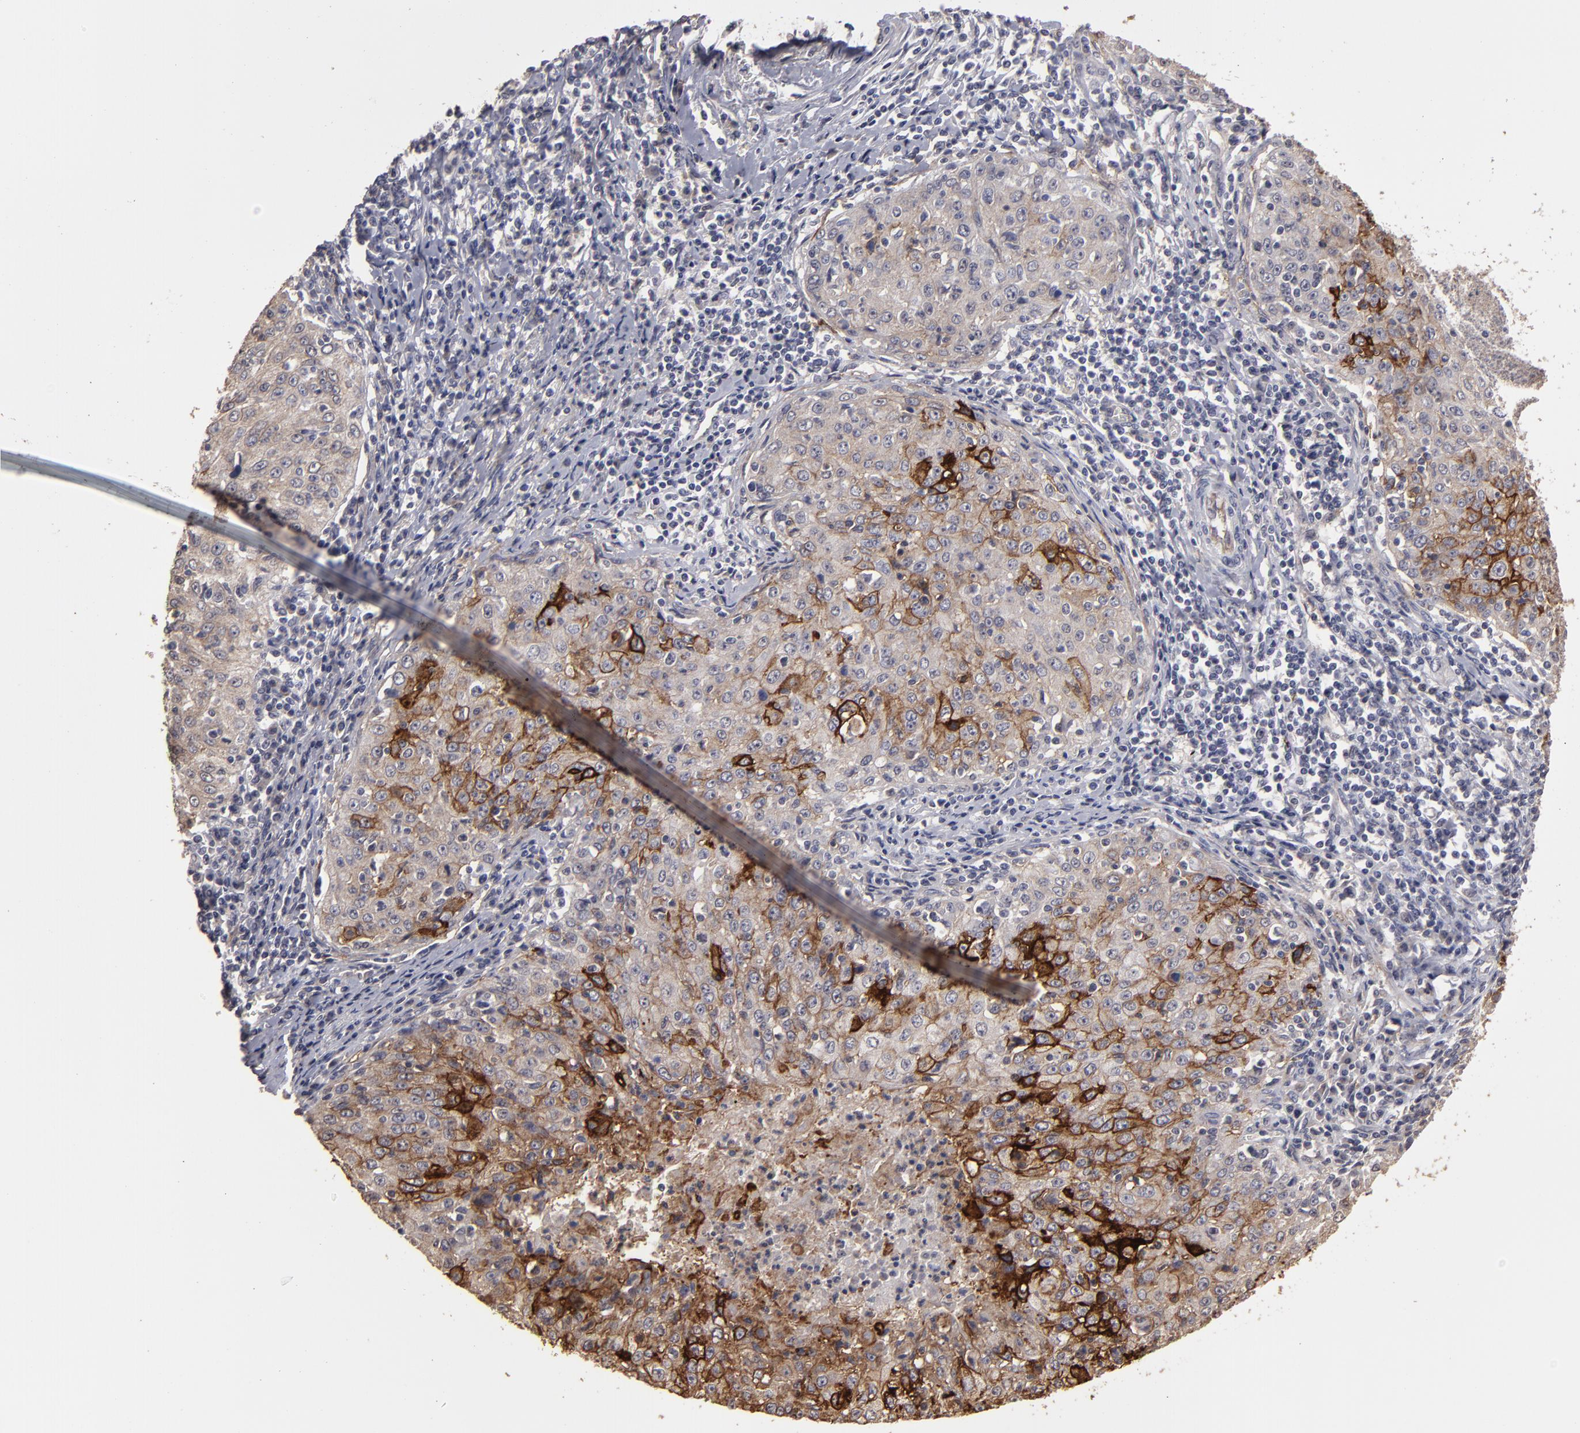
{"staining": {"intensity": "strong", "quantity": "25%-75%", "location": "cytoplasmic/membranous"}, "tissue": "cervical cancer", "cell_type": "Tumor cells", "image_type": "cancer", "snomed": [{"axis": "morphology", "description": "Squamous cell carcinoma, NOS"}, {"axis": "topography", "description": "Cervix"}], "caption": "Human cervical cancer stained for a protein (brown) reveals strong cytoplasmic/membranous positive staining in about 25%-75% of tumor cells.", "gene": "CD55", "patient": {"sex": "female", "age": 27}}